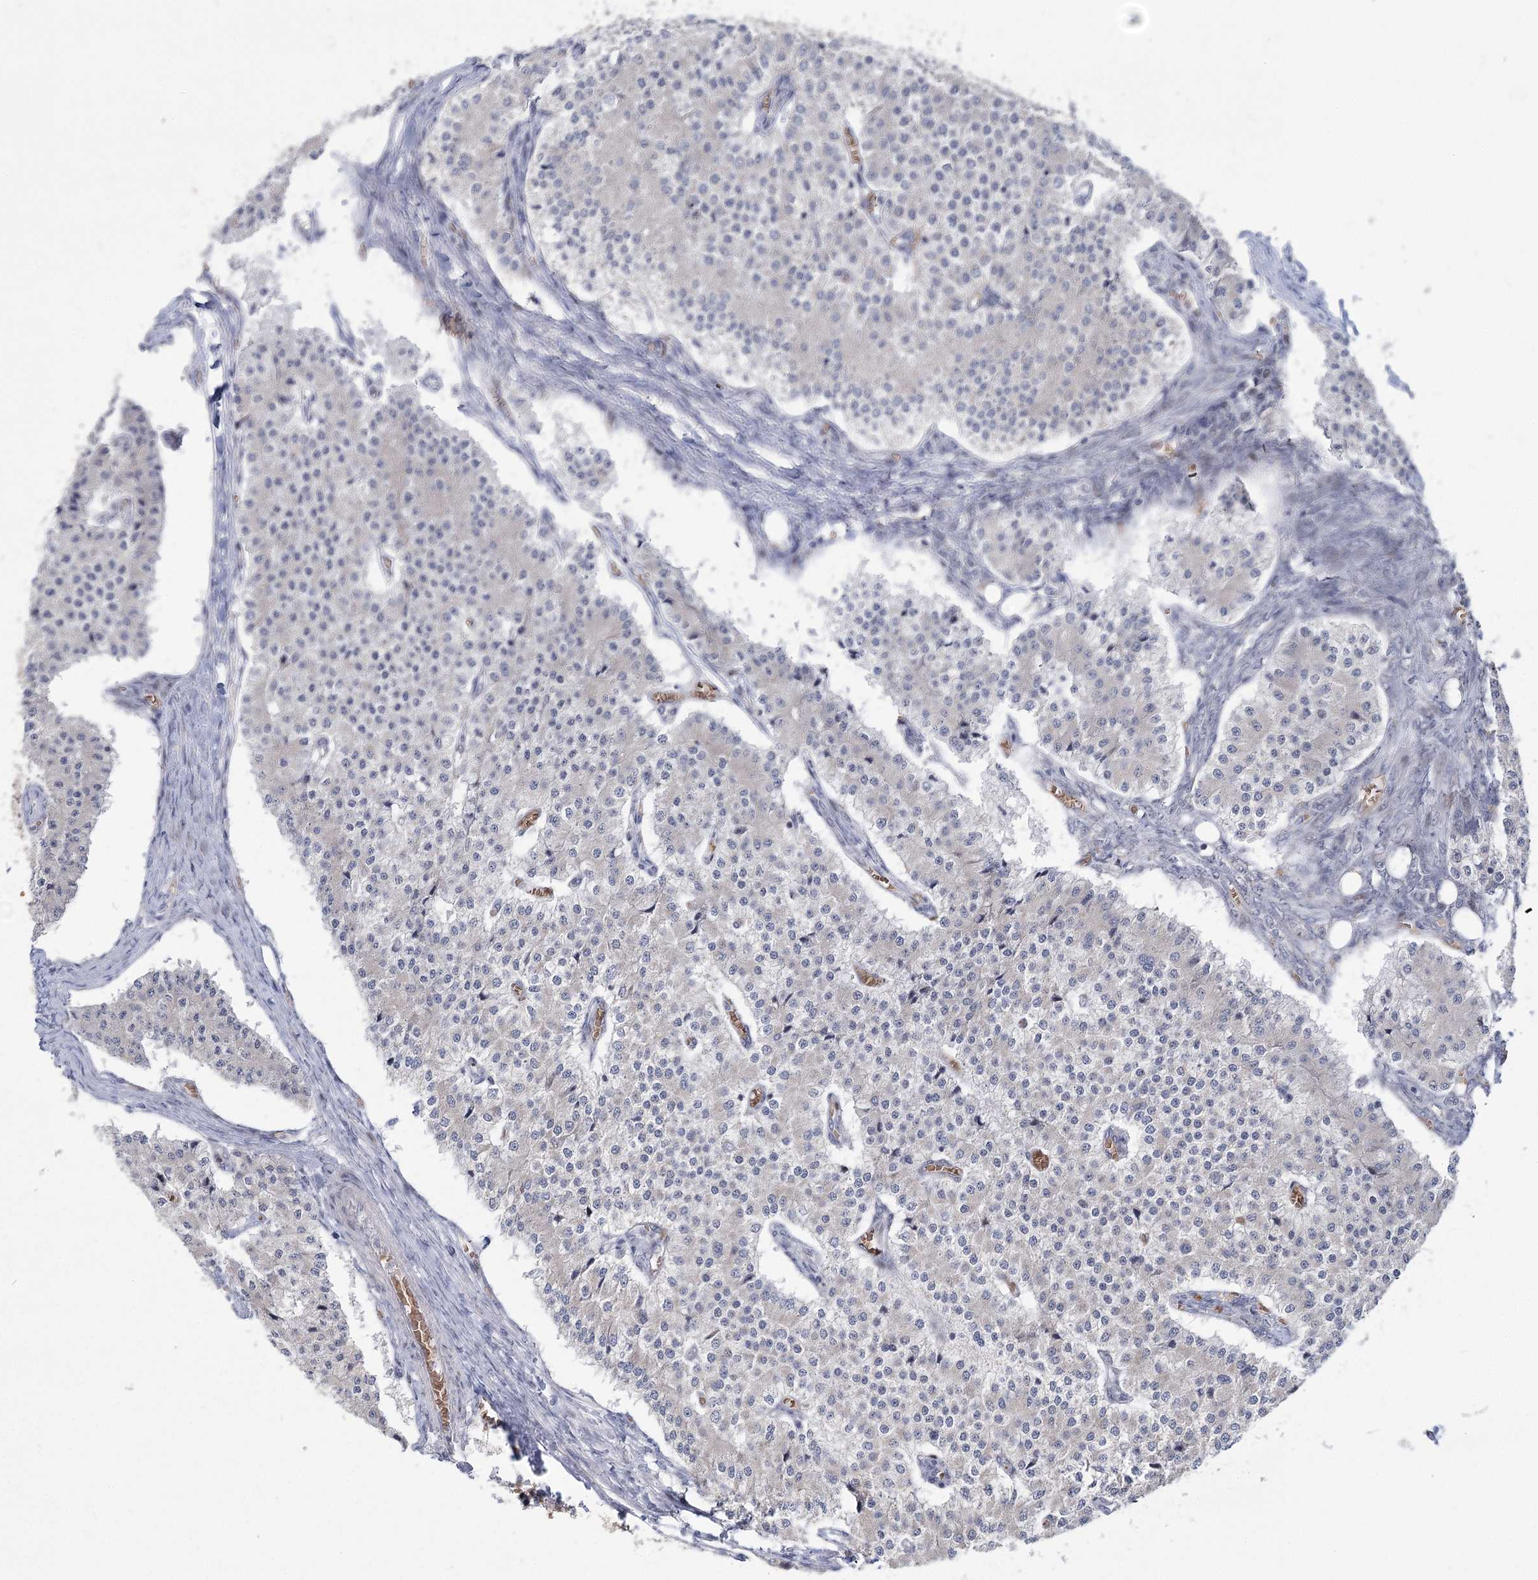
{"staining": {"intensity": "negative", "quantity": "none", "location": "none"}, "tissue": "carcinoid", "cell_type": "Tumor cells", "image_type": "cancer", "snomed": [{"axis": "morphology", "description": "Carcinoid, malignant, NOS"}, {"axis": "topography", "description": "Colon"}], "caption": "Tumor cells are negative for protein expression in human carcinoid (malignant). The staining is performed using DAB (3,3'-diaminobenzidine) brown chromogen with nuclei counter-stained in using hematoxylin.", "gene": "NSMCE4A", "patient": {"sex": "female", "age": 52}}